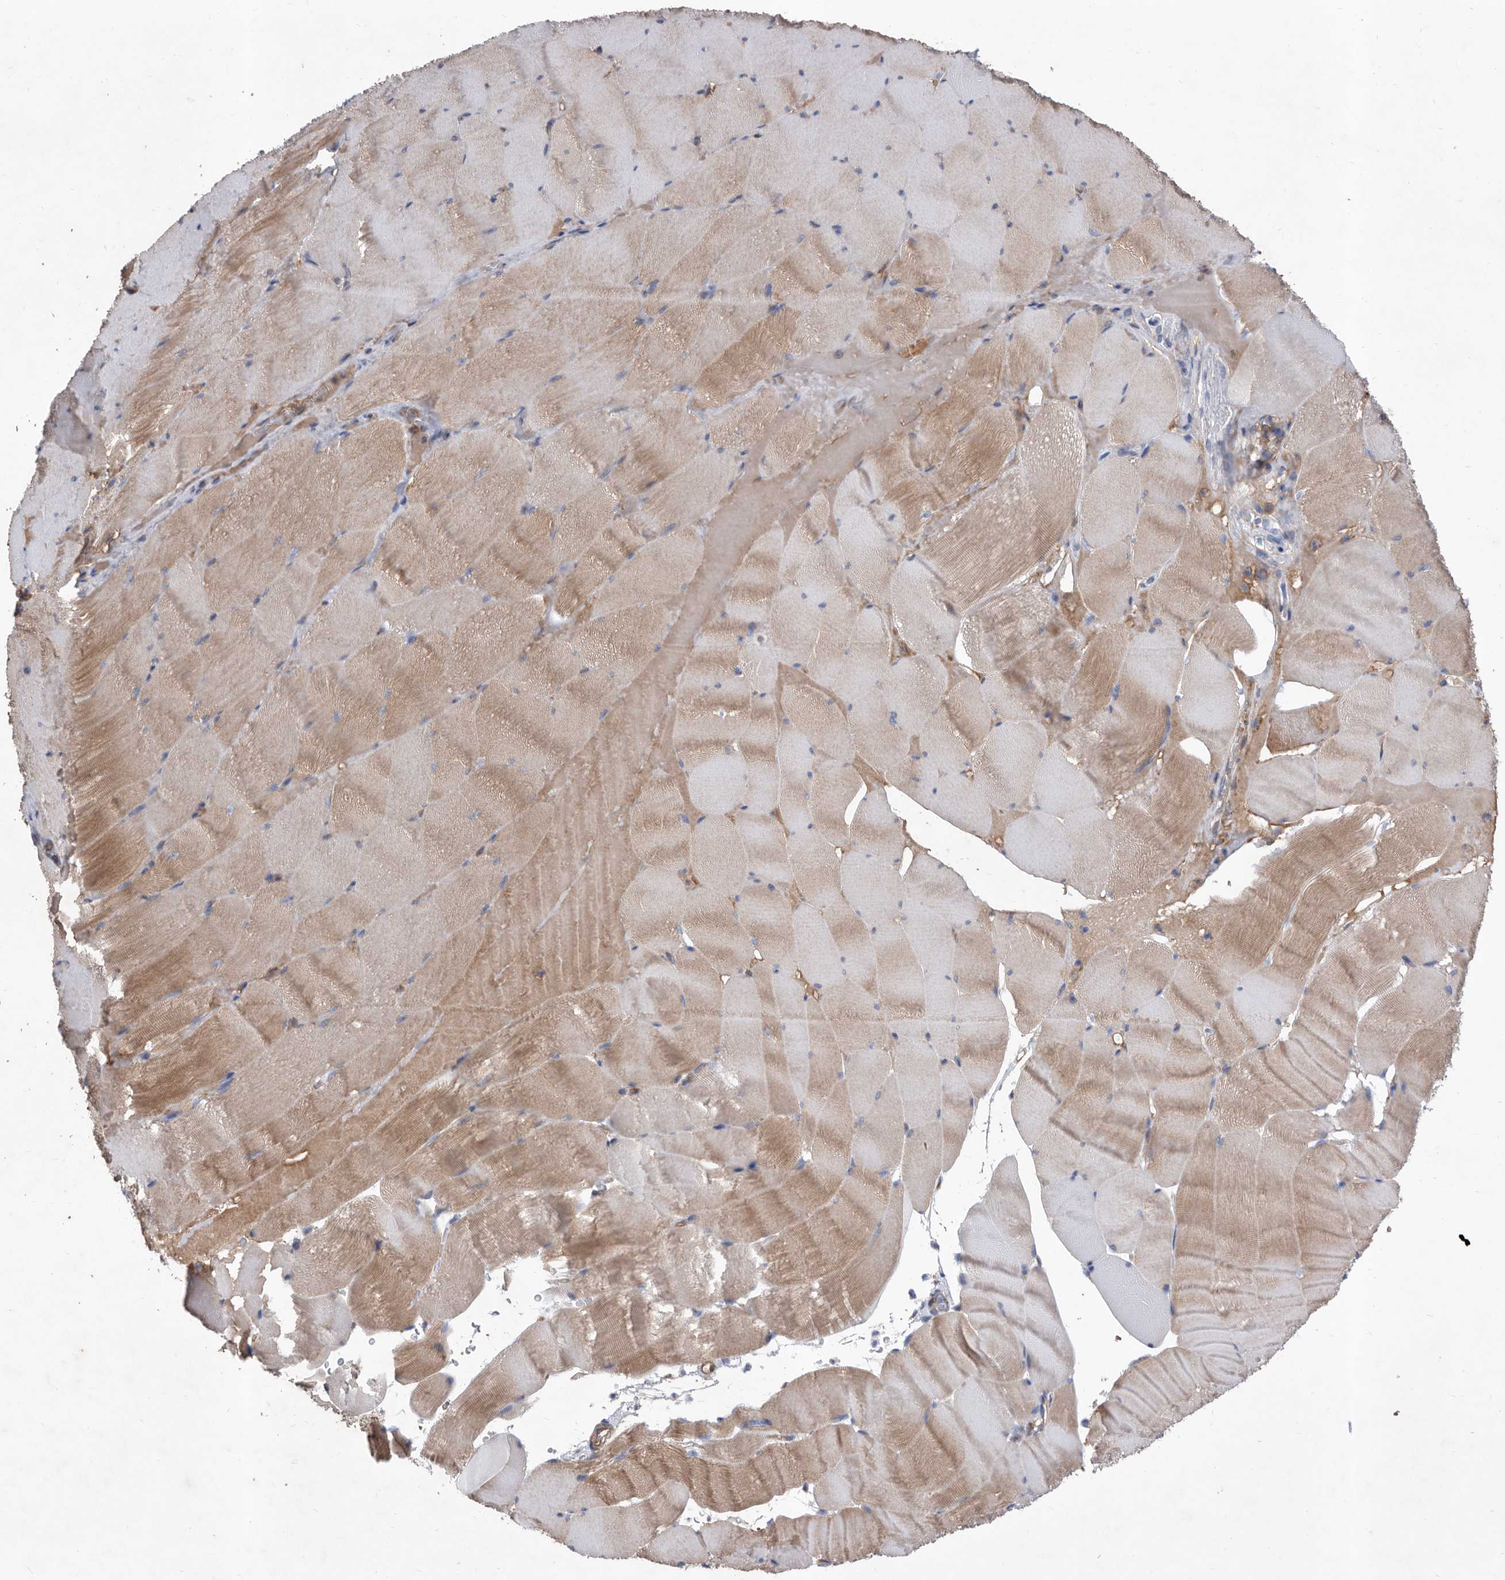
{"staining": {"intensity": "moderate", "quantity": "25%-75%", "location": "cytoplasmic/membranous"}, "tissue": "skeletal muscle", "cell_type": "Myocytes", "image_type": "normal", "snomed": [{"axis": "morphology", "description": "Normal tissue, NOS"}, {"axis": "topography", "description": "Skeletal muscle"}], "caption": "Immunohistochemistry (IHC) image of benign skeletal muscle stained for a protein (brown), which shows medium levels of moderate cytoplasmic/membranous positivity in approximately 25%-75% of myocytes.", "gene": "ATP13A3", "patient": {"sex": "male", "age": 62}}